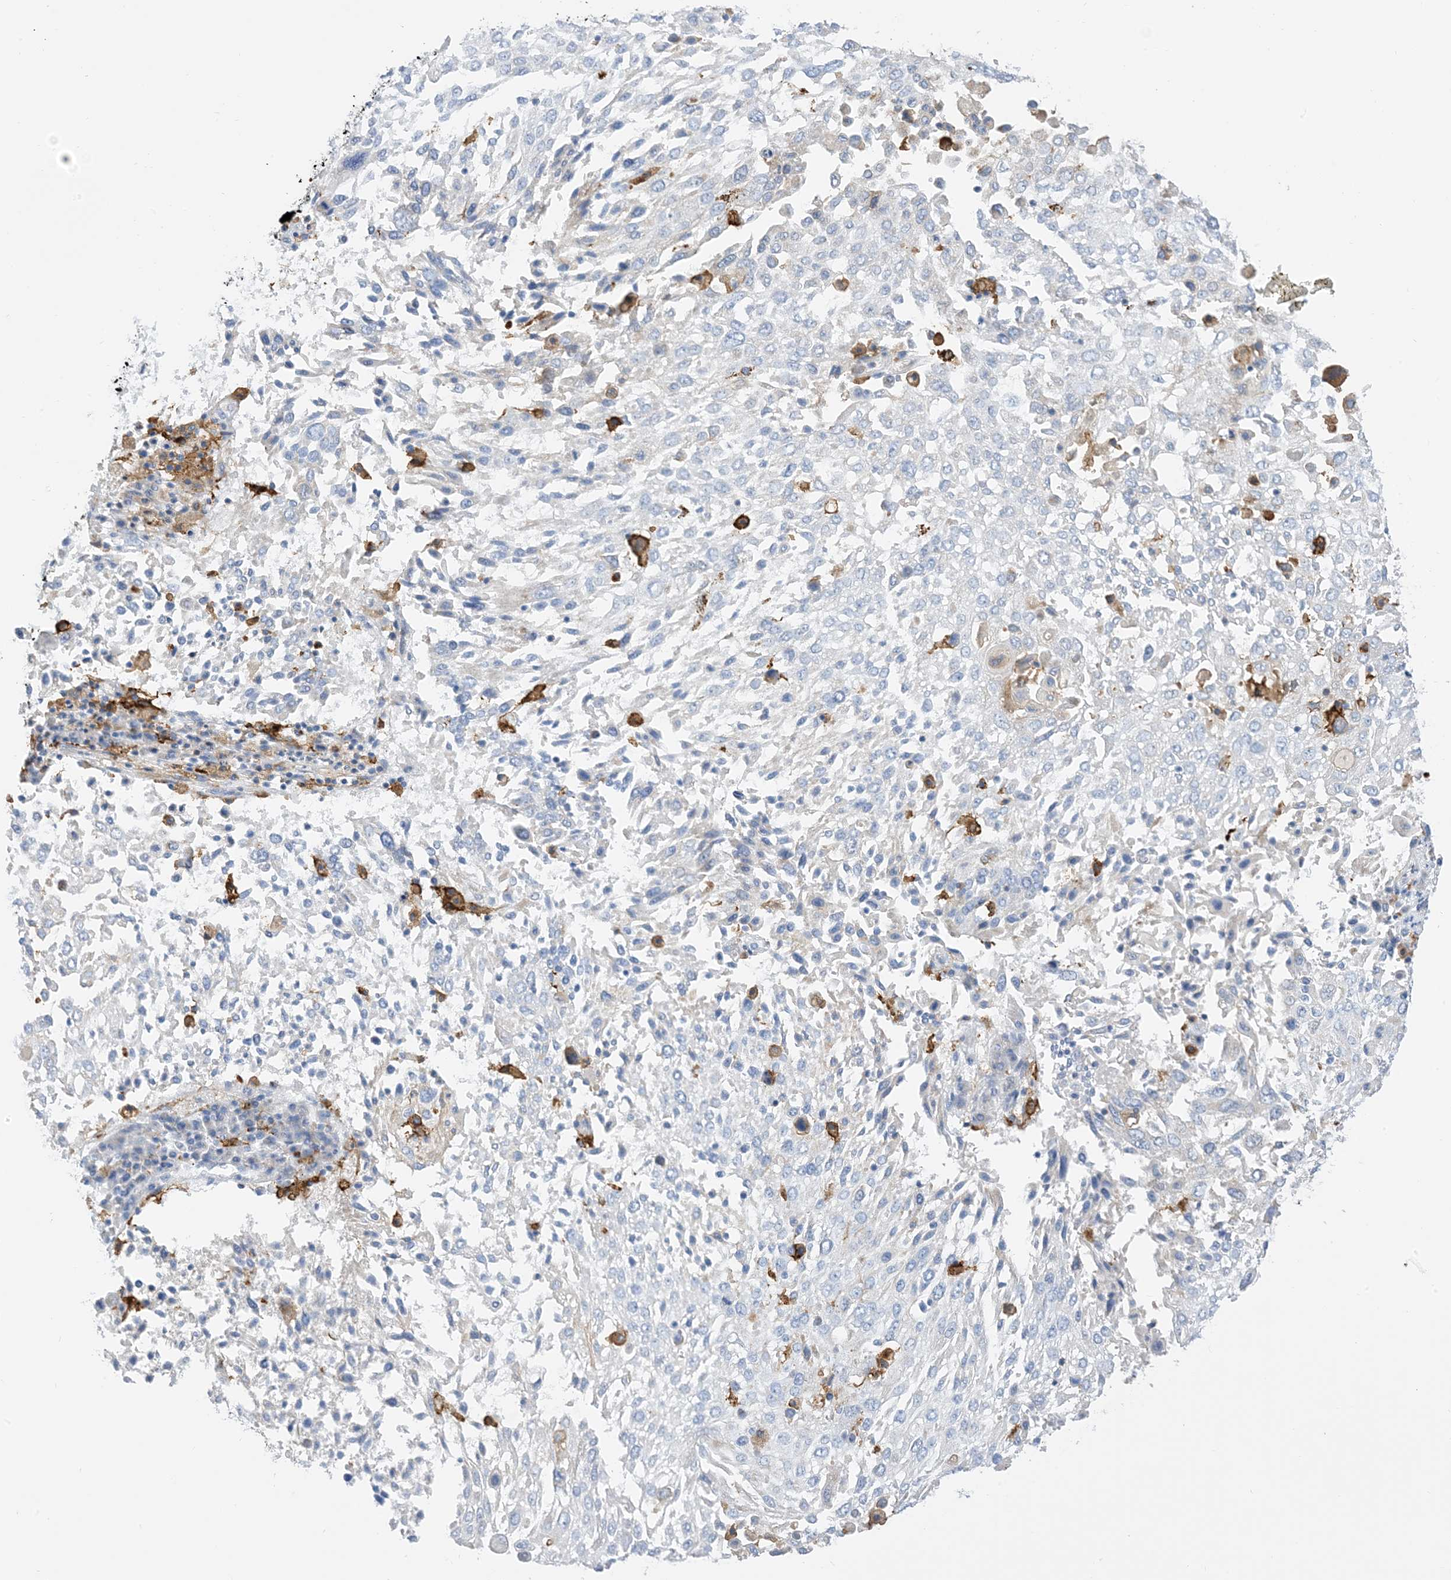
{"staining": {"intensity": "negative", "quantity": "none", "location": "none"}, "tissue": "lung cancer", "cell_type": "Tumor cells", "image_type": "cancer", "snomed": [{"axis": "morphology", "description": "Squamous cell carcinoma, NOS"}, {"axis": "topography", "description": "Lung"}], "caption": "Human lung cancer stained for a protein using immunohistochemistry (IHC) displays no positivity in tumor cells.", "gene": "DPH3", "patient": {"sex": "male", "age": 65}}